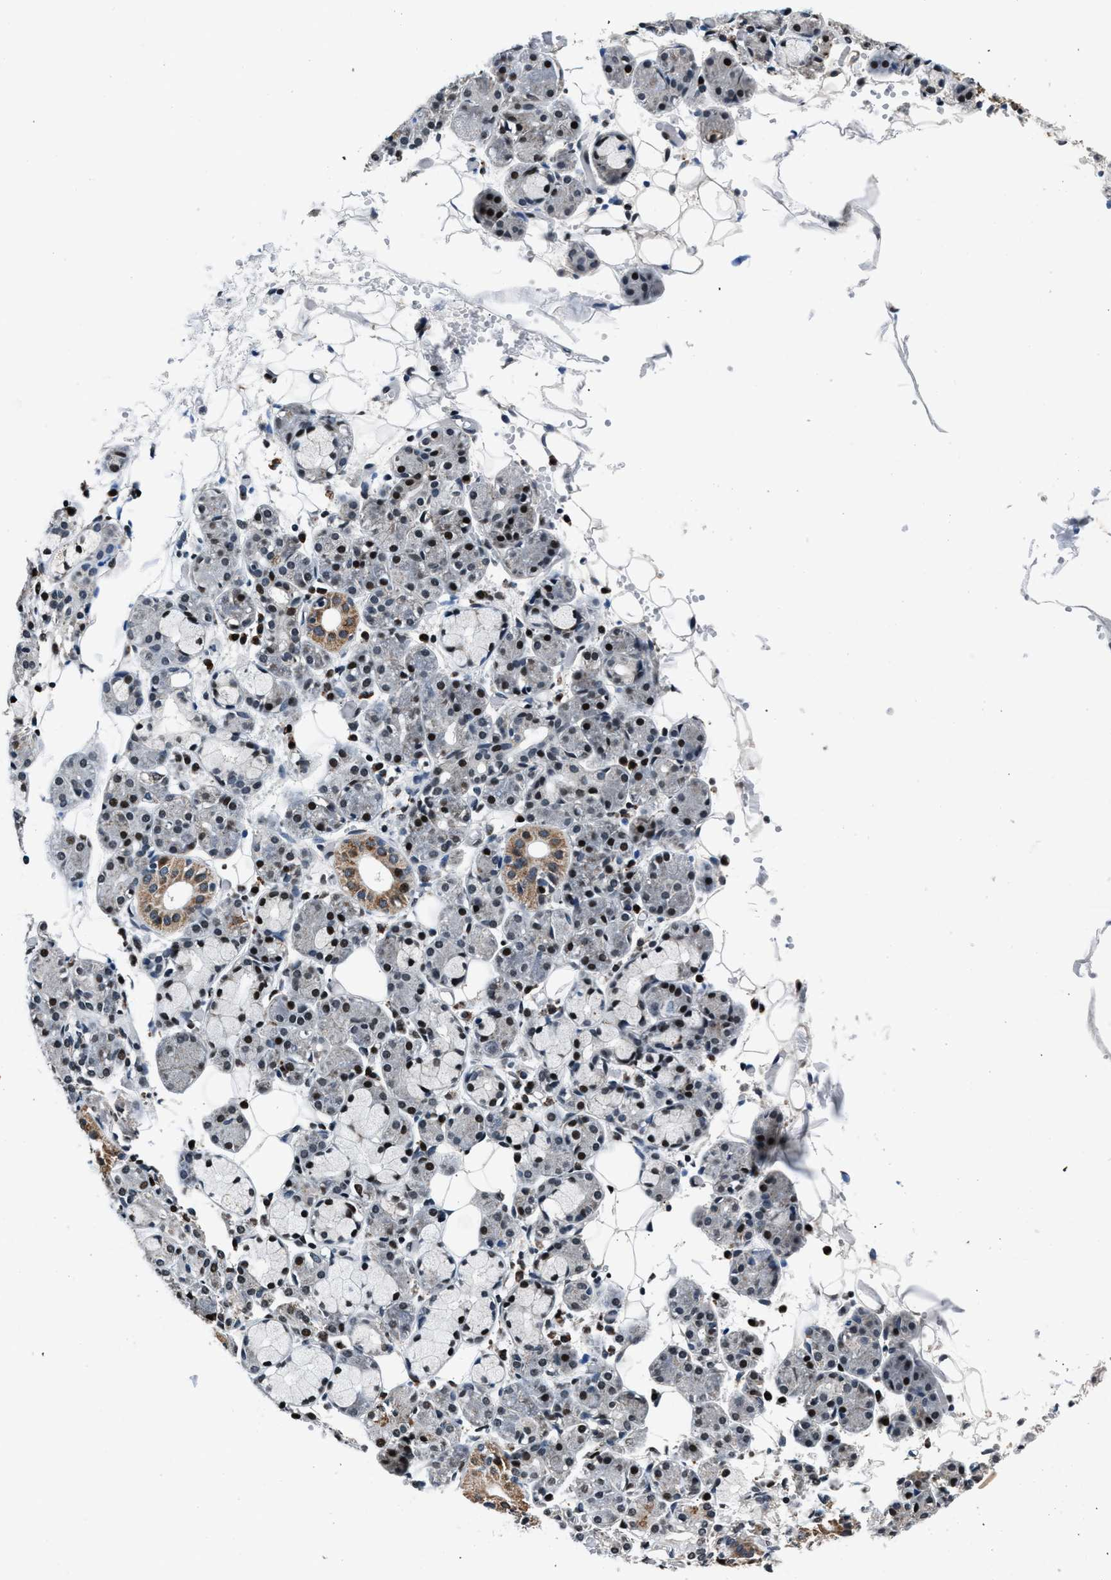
{"staining": {"intensity": "moderate", "quantity": ">75%", "location": "cytoplasmic/membranous,nuclear"}, "tissue": "salivary gland", "cell_type": "Glandular cells", "image_type": "normal", "snomed": [{"axis": "morphology", "description": "Normal tissue, NOS"}, {"axis": "topography", "description": "Salivary gland"}], "caption": "This histopathology image displays normal salivary gland stained with immunohistochemistry (IHC) to label a protein in brown. The cytoplasmic/membranous,nuclear of glandular cells show moderate positivity for the protein. Nuclei are counter-stained blue.", "gene": "PRRC2B", "patient": {"sex": "male", "age": 63}}